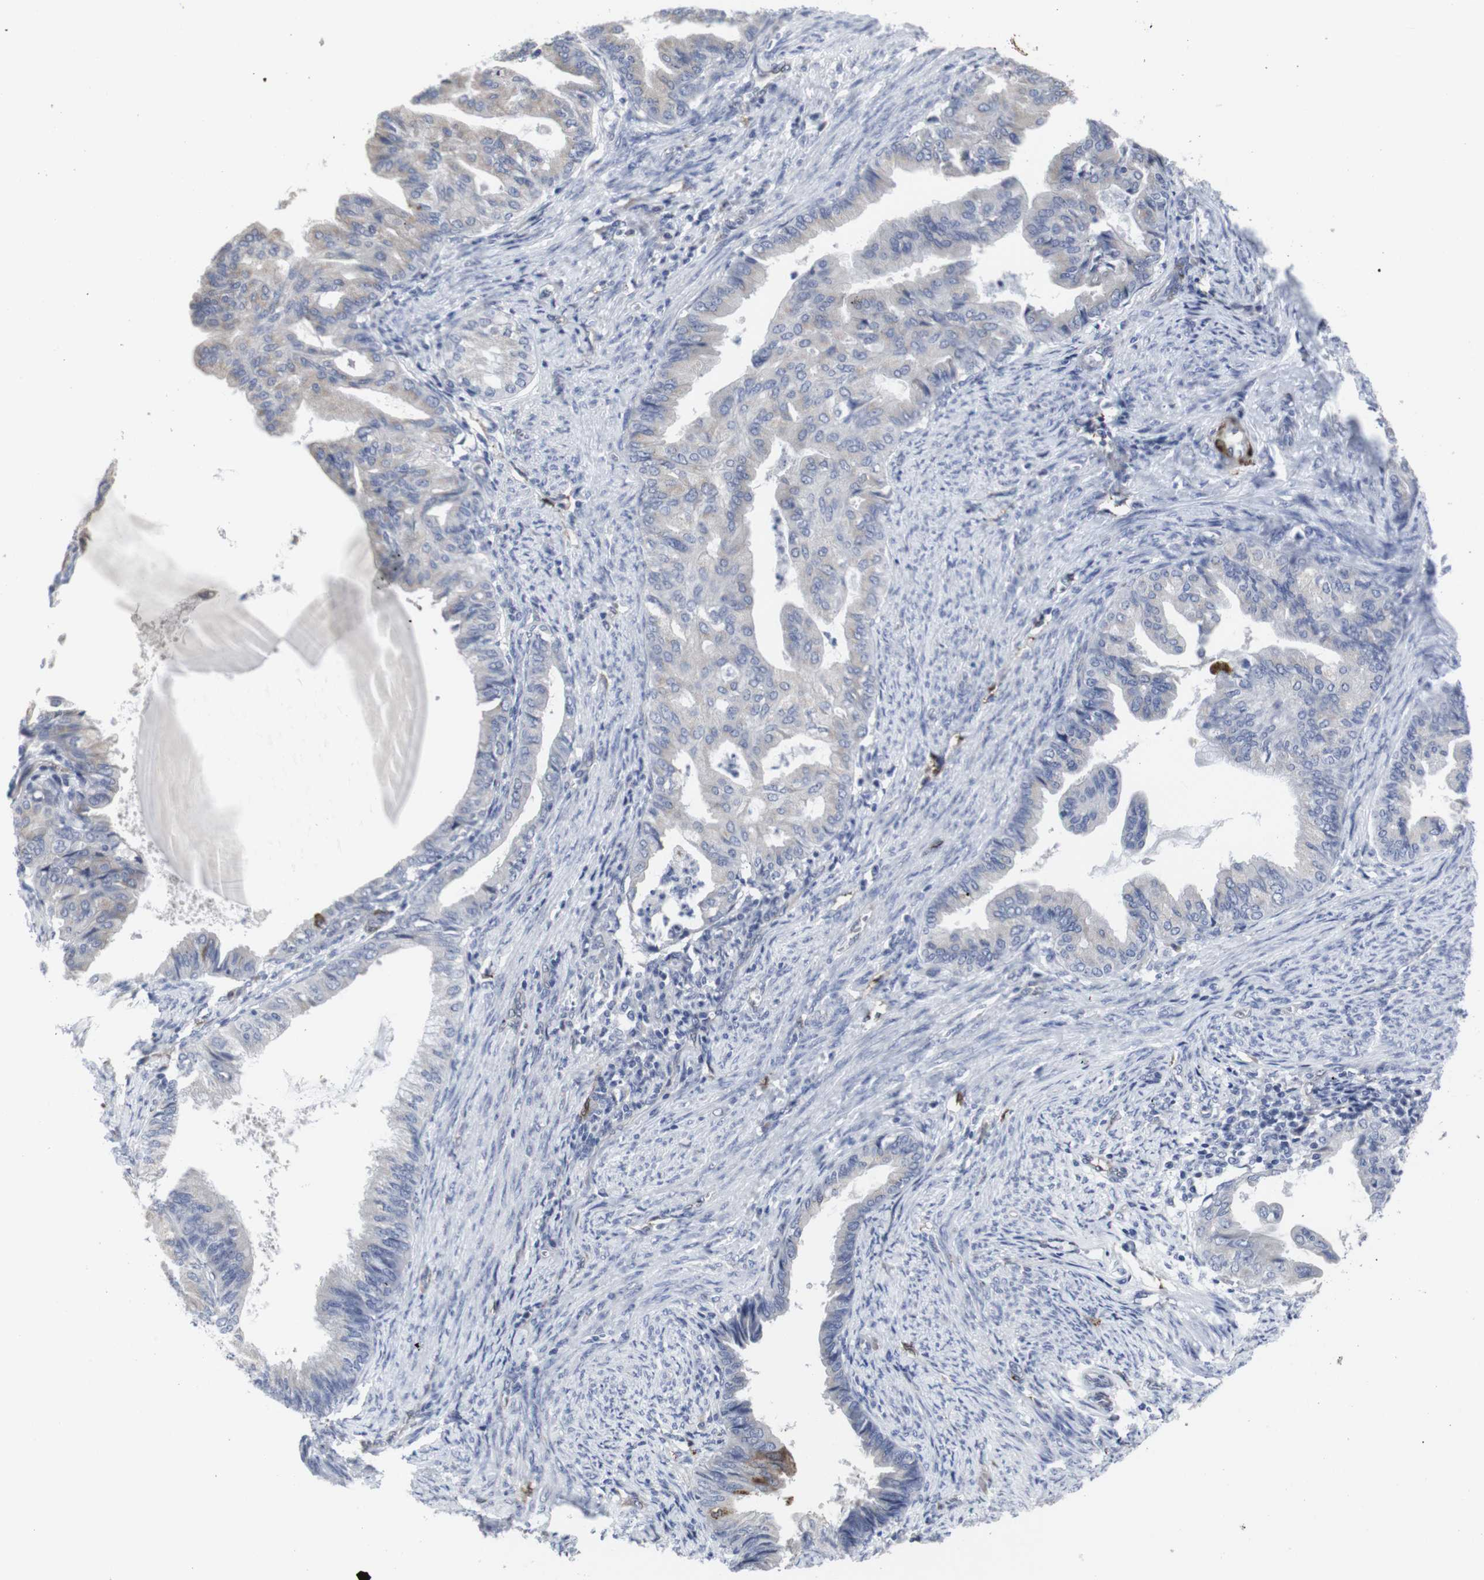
{"staining": {"intensity": "negative", "quantity": "none", "location": "none"}, "tissue": "endometrial cancer", "cell_type": "Tumor cells", "image_type": "cancer", "snomed": [{"axis": "morphology", "description": "Adenocarcinoma, NOS"}, {"axis": "topography", "description": "Endometrium"}], "caption": "Immunohistochemistry (IHC) image of neoplastic tissue: endometrial cancer stained with DAB (3,3'-diaminobenzidine) demonstrates no significant protein positivity in tumor cells.", "gene": "SNCG", "patient": {"sex": "female", "age": 86}}